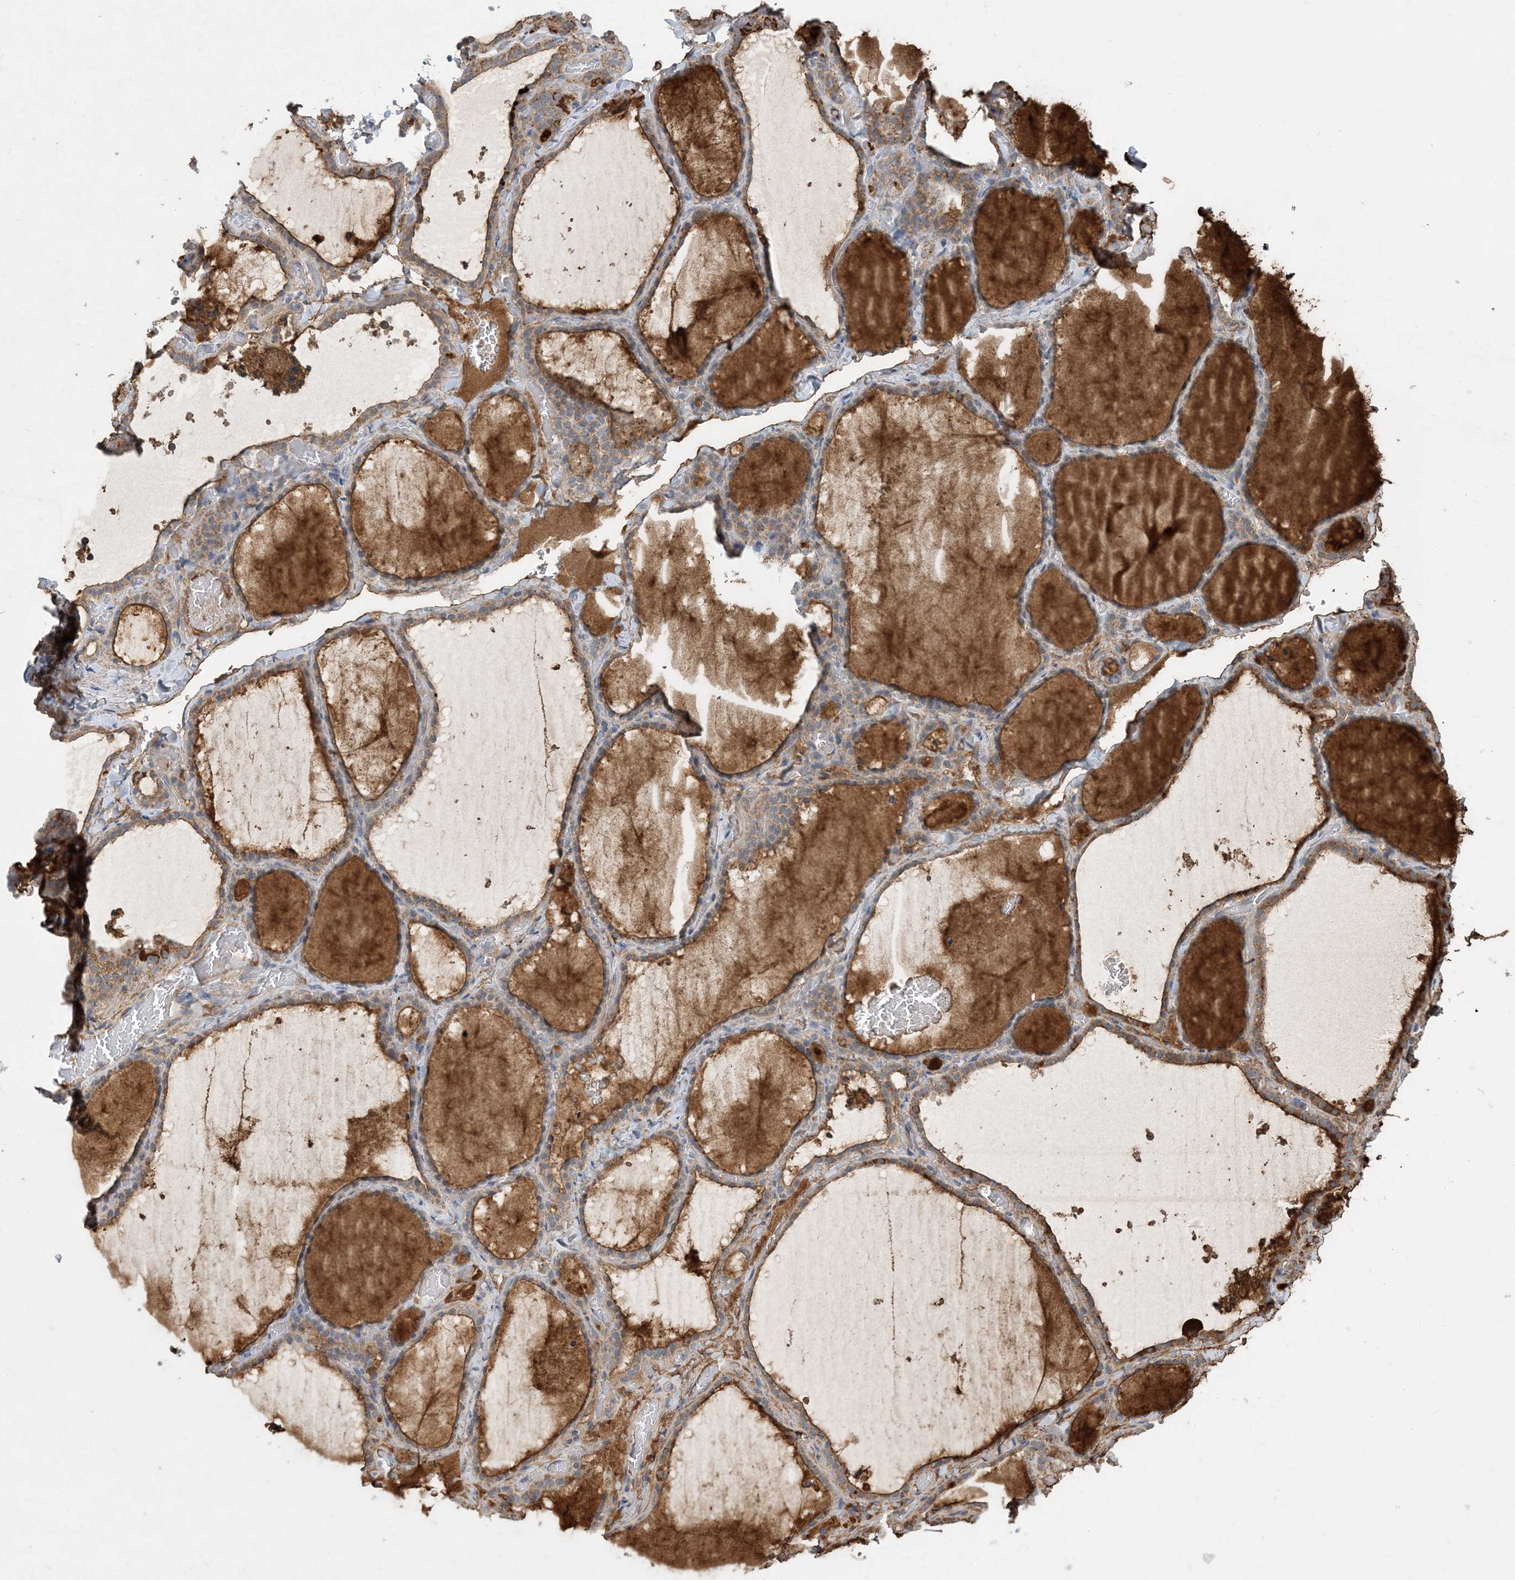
{"staining": {"intensity": "moderate", "quantity": ">75%", "location": "cytoplasmic/membranous"}, "tissue": "thyroid gland", "cell_type": "Glandular cells", "image_type": "normal", "snomed": [{"axis": "morphology", "description": "Normal tissue, NOS"}, {"axis": "topography", "description": "Thyroid gland"}], "caption": "Benign thyroid gland exhibits moderate cytoplasmic/membranous expression in approximately >75% of glandular cells.", "gene": "ECHDC1", "patient": {"sex": "female", "age": 22}}